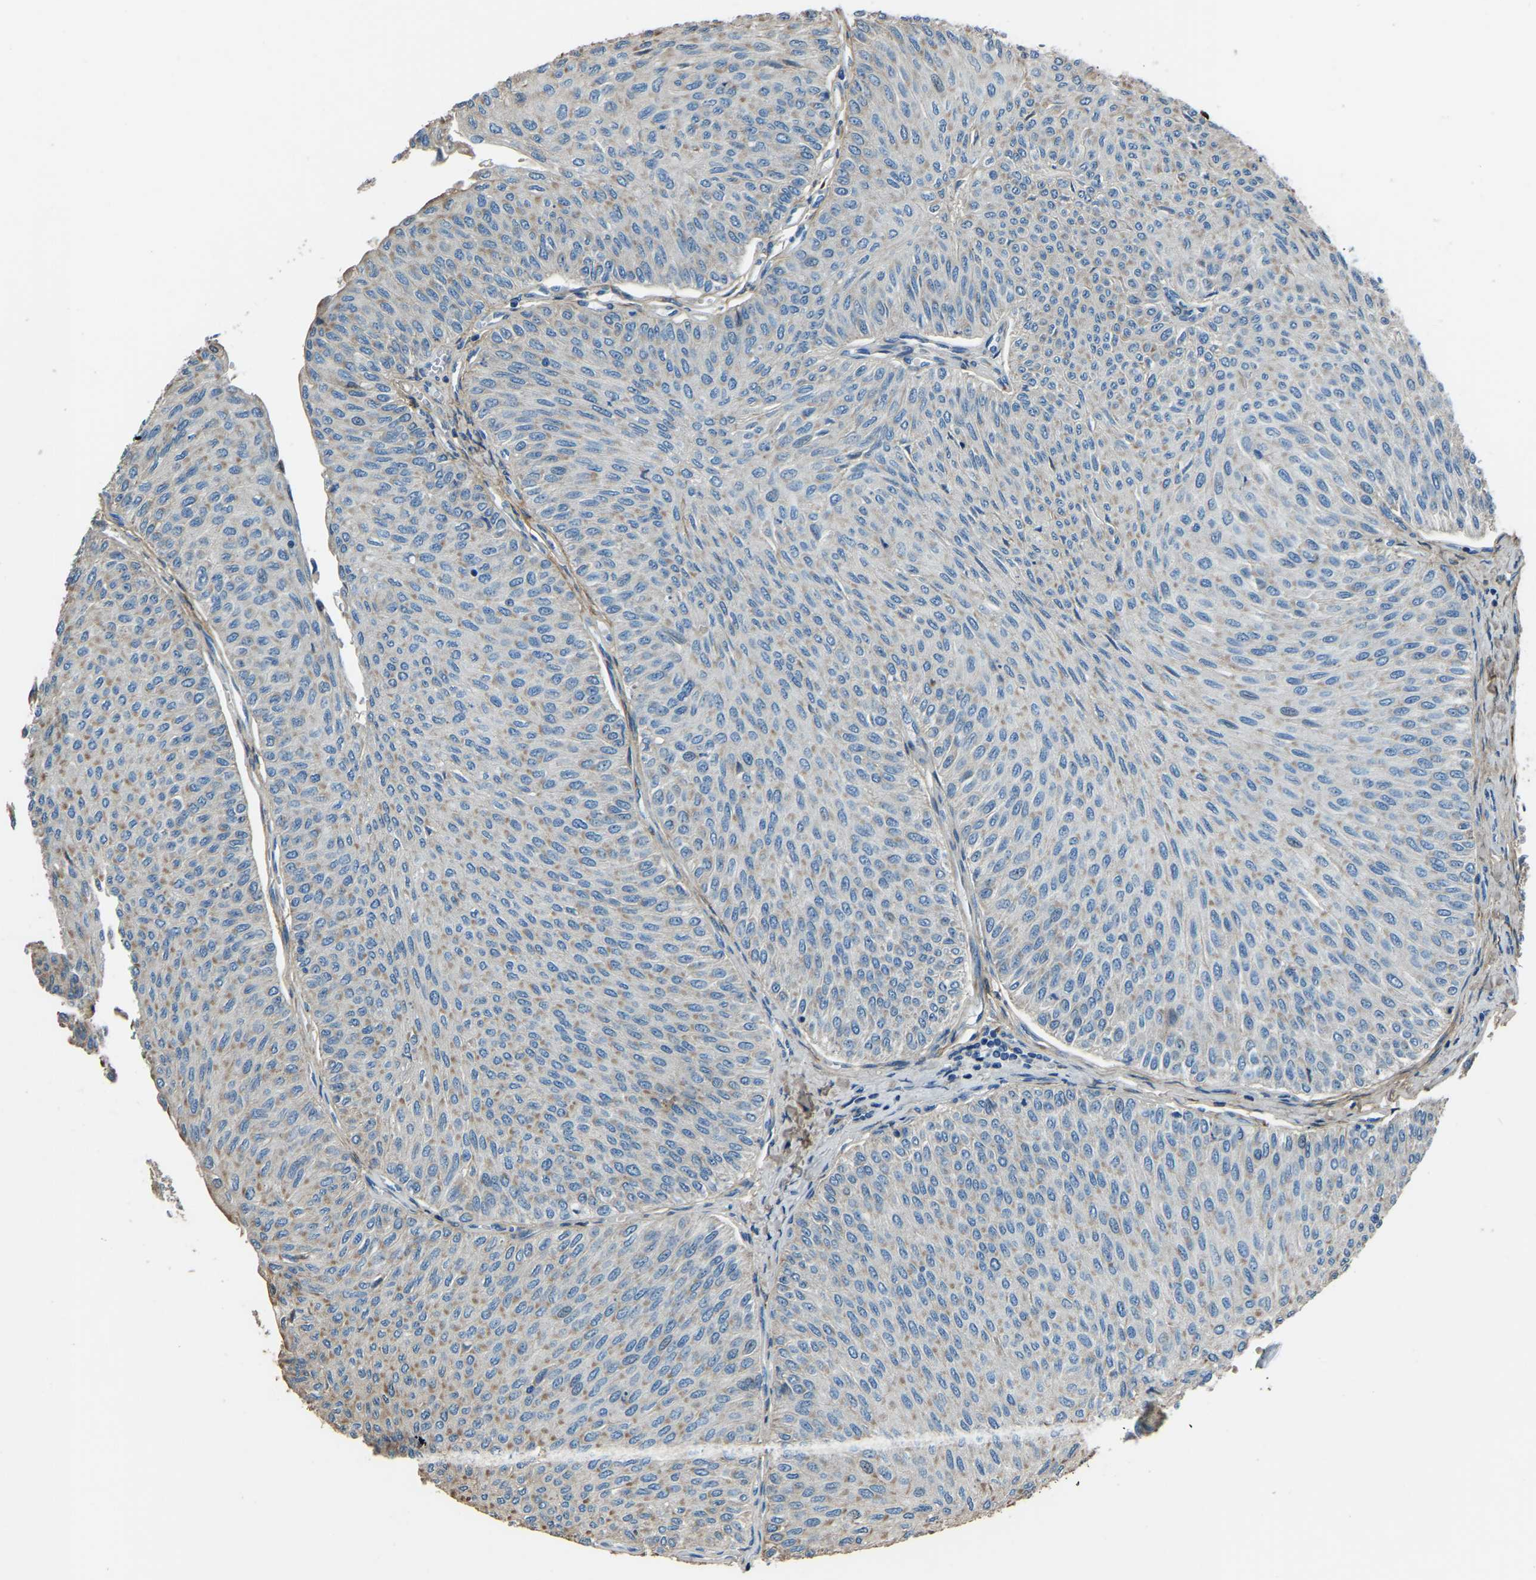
{"staining": {"intensity": "weak", "quantity": "25%-75%", "location": "cytoplasmic/membranous"}, "tissue": "urothelial cancer", "cell_type": "Tumor cells", "image_type": "cancer", "snomed": [{"axis": "morphology", "description": "Urothelial carcinoma, Low grade"}, {"axis": "topography", "description": "Urinary bladder"}], "caption": "The image reveals a brown stain indicating the presence of a protein in the cytoplasmic/membranous of tumor cells in urothelial cancer.", "gene": "COL3A1", "patient": {"sex": "male", "age": 78}}